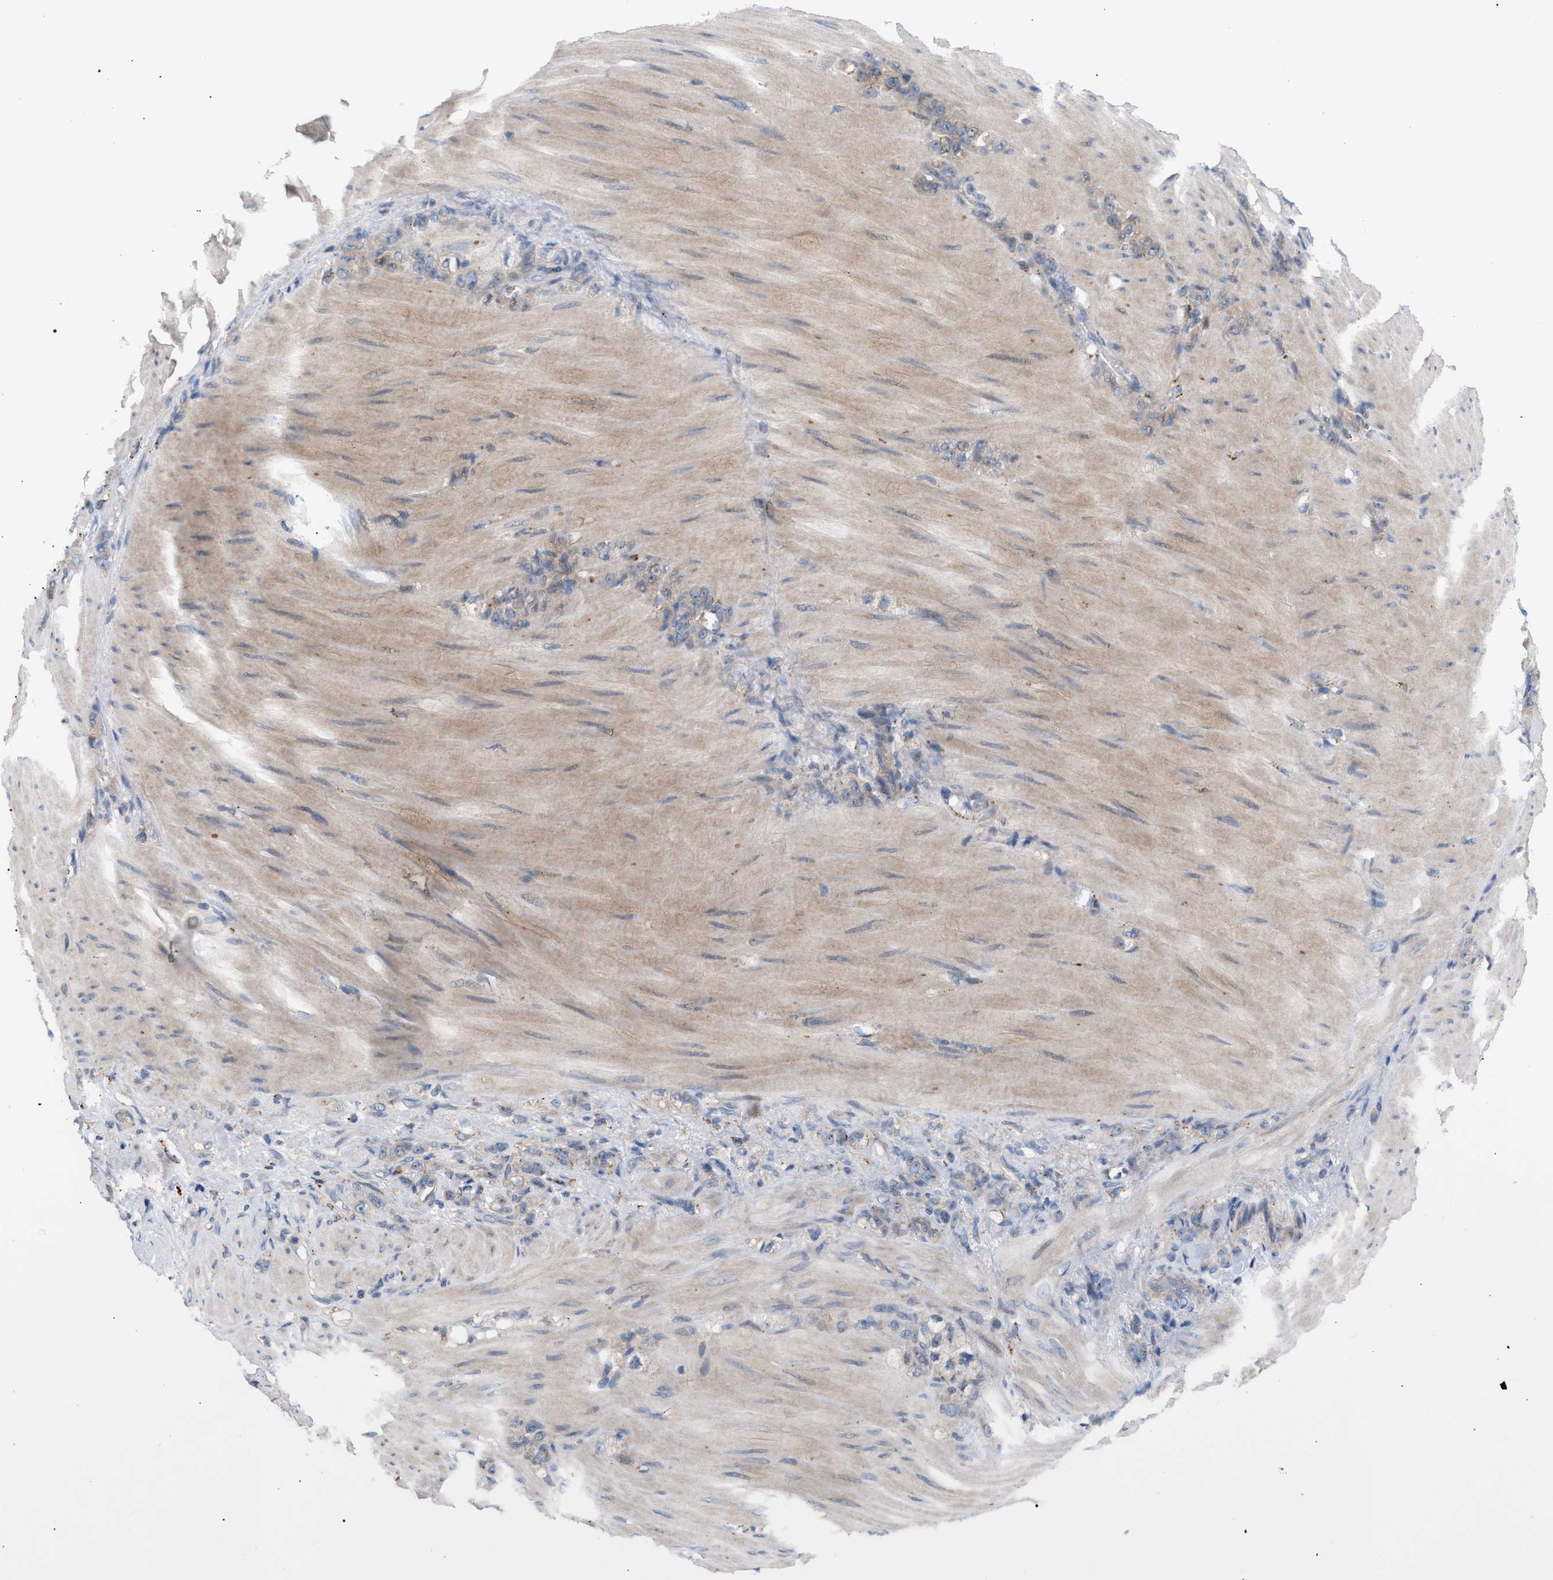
{"staining": {"intensity": "negative", "quantity": "none", "location": "none"}, "tissue": "stomach cancer", "cell_type": "Tumor cells", "image_type": "cancer", "snomed": [{"axis": "morphology", "description": "Normal tissue, NOS"}, {"axis": "morphology", "description": "Adenocarcinoma, NOS"}, {"axis": "topography", "description": "Stomach"}], "caption": "There is no significant staining in tumor cells of stomach adenocarcinoma. (Brightfield microscopy of DAB immunohistochemistry at high magnification).", "gene": "MBTD1", "patient": {"sex": "male", "age": 82}}